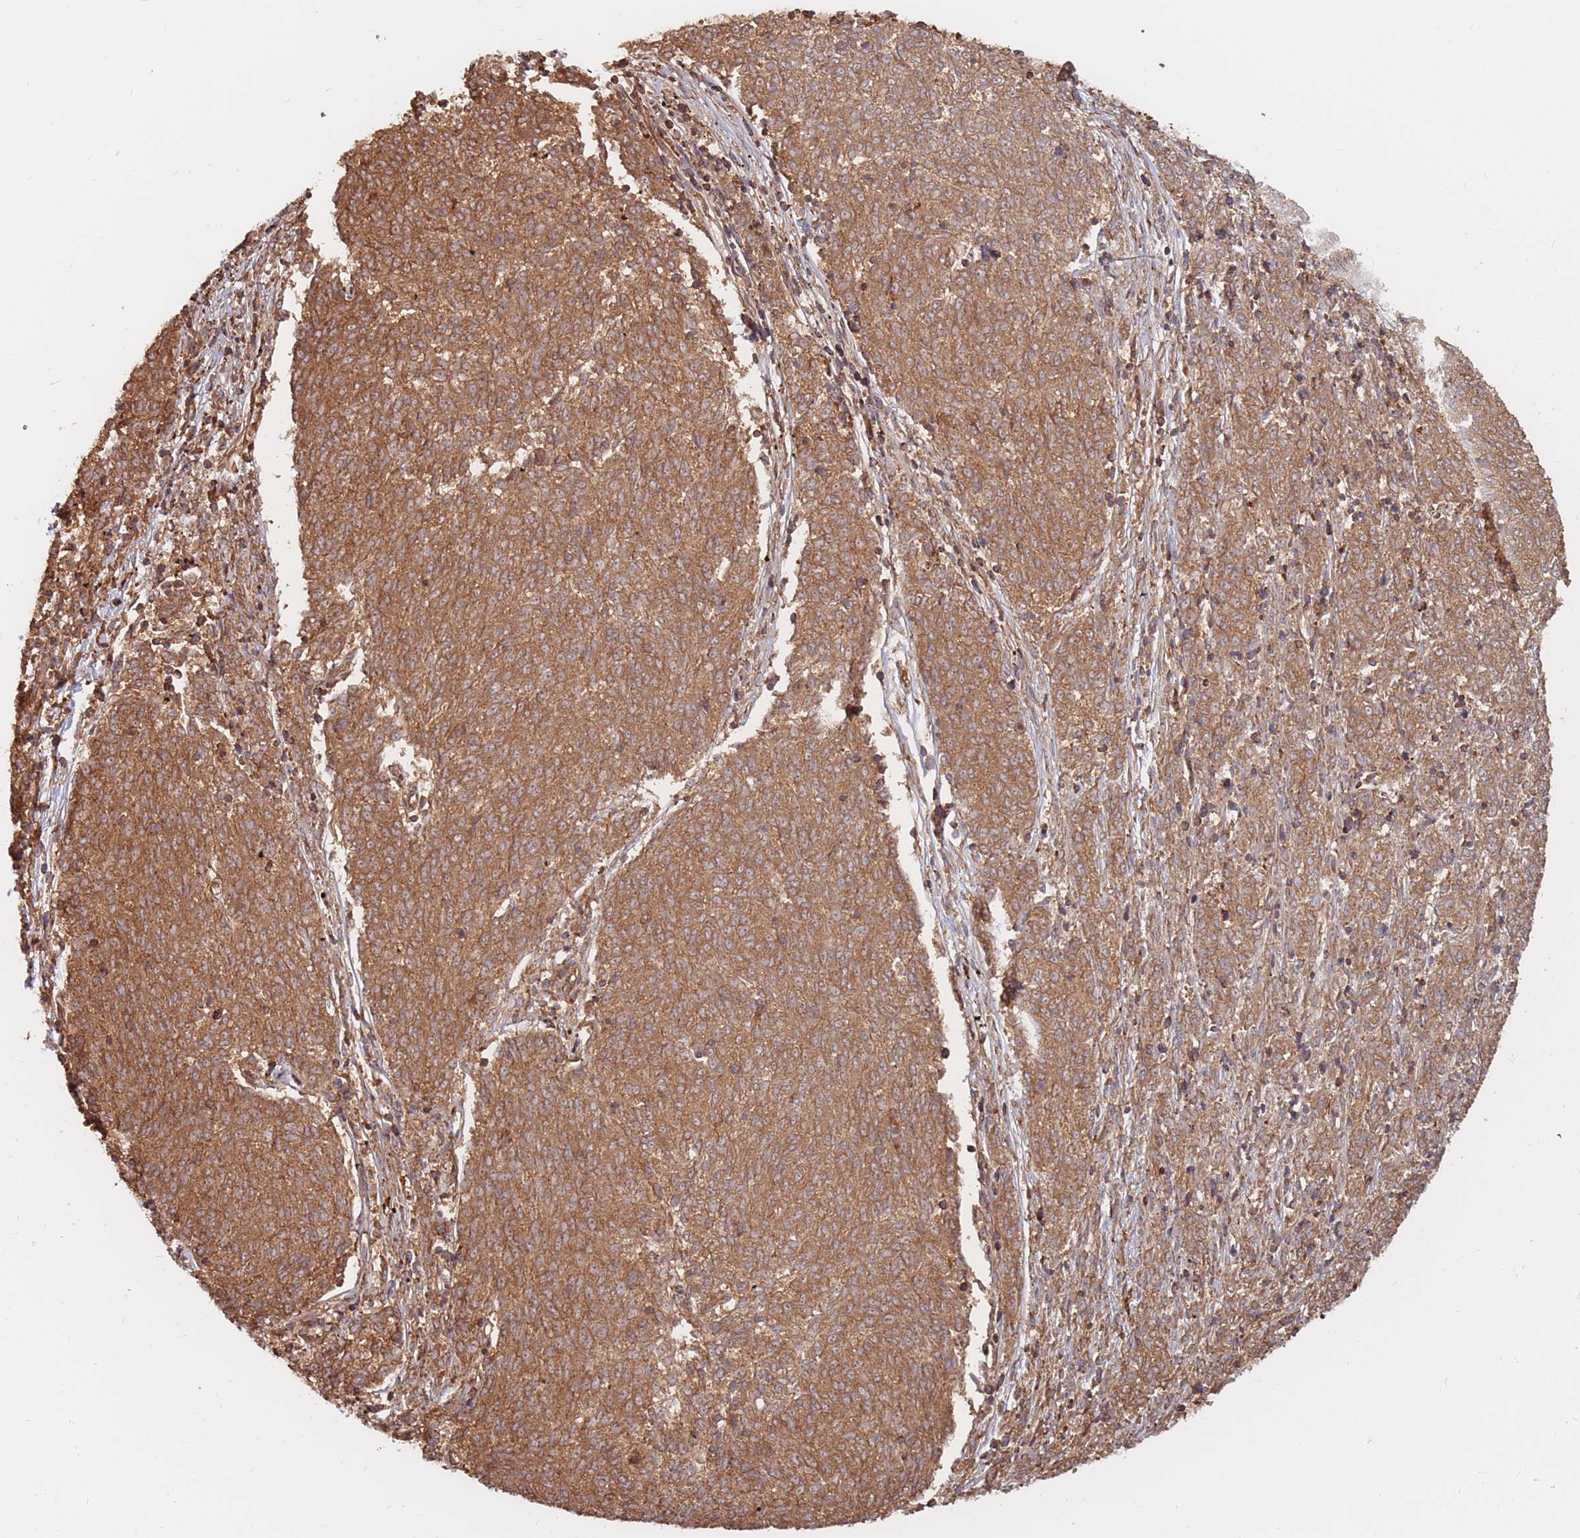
{"staining": {"intensity": "moderate", "quantity": ">75%", "location": "cytoplasmic/membranous"}, "tissue": "melanoma", "cell_type": "Tumor cells", "image_type": "cancer", "snomed": [{"axis": "morphology", "description": "Malignant melanoma, NOS"}, {"axis": "topography", "description": "Skin"}], "caption": "Immunohistochemistry (IHC) (DAB (3,3'-diaminobenzidine)) staining of malignant melanoma displays moderate cytoplasmic/membranous protein staining in approximately >75% of tumor cells.", "gene": "RASSF2", "patient": {"sex": "female", "age": 72}}